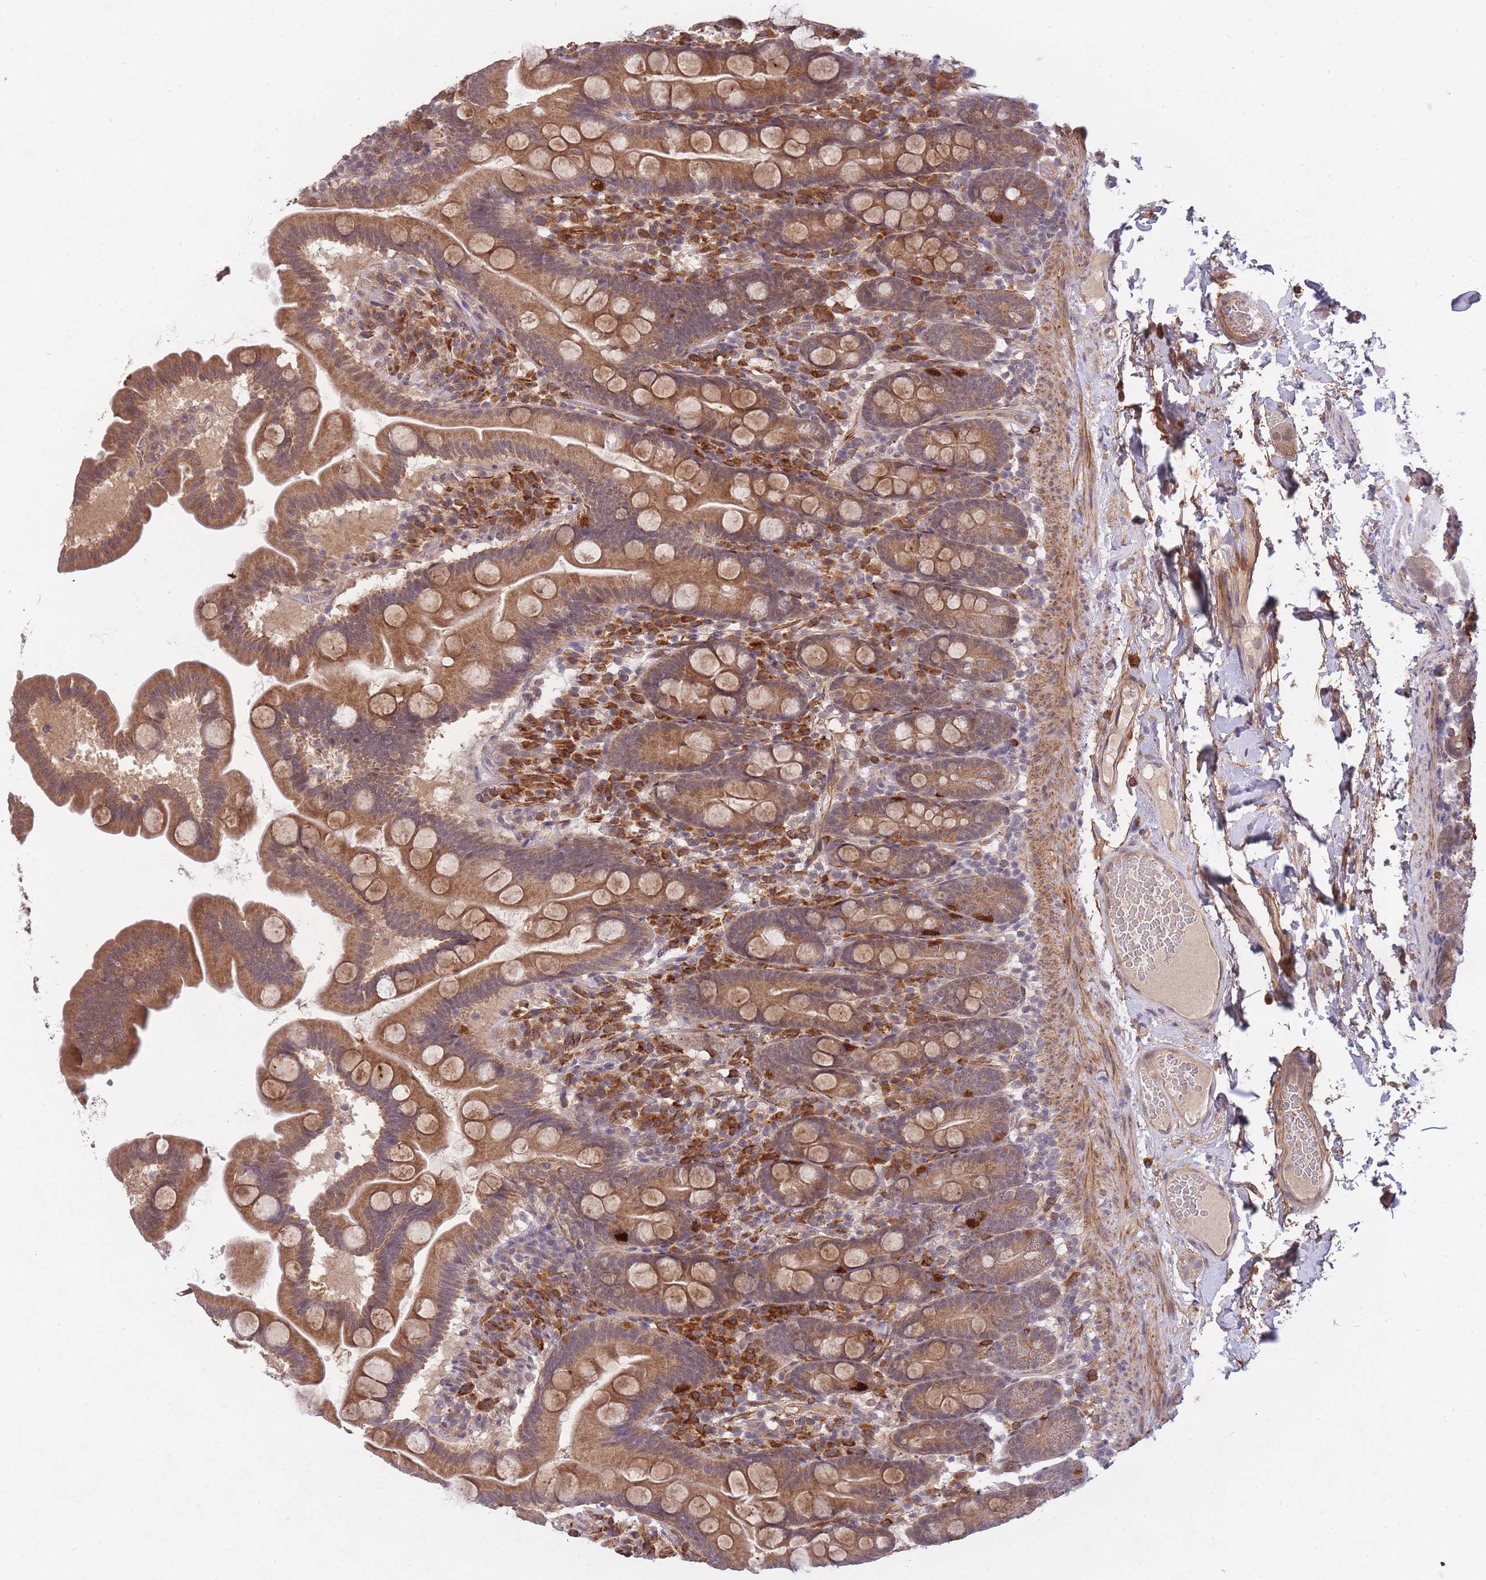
{"staining": {"intensity": "moderate", "quantity": ">75%", "location": "cytoplasmic/membranous"}, "tissue": "small intestine", "cell_type": "Glandular cells", "image_type": "normal", "snomed": [{"axis": "morphology", "description": "Normal tissue, NOS"}, {"axis": "topography", "description": "Small intestine"}], "caption": "Glandular cells demonstrate medium levels of moderate cytoplasmic/membranous positivity in about >75% of cells in normal small intestine. The staining was performed using DAB (3,3'-diaminobenzidine), with brown indicating positive protein expression. Nuclei are stained blue with hematoxylin.", "gene": "SMC6", "patient": {"sex": "female", "age": 68}}